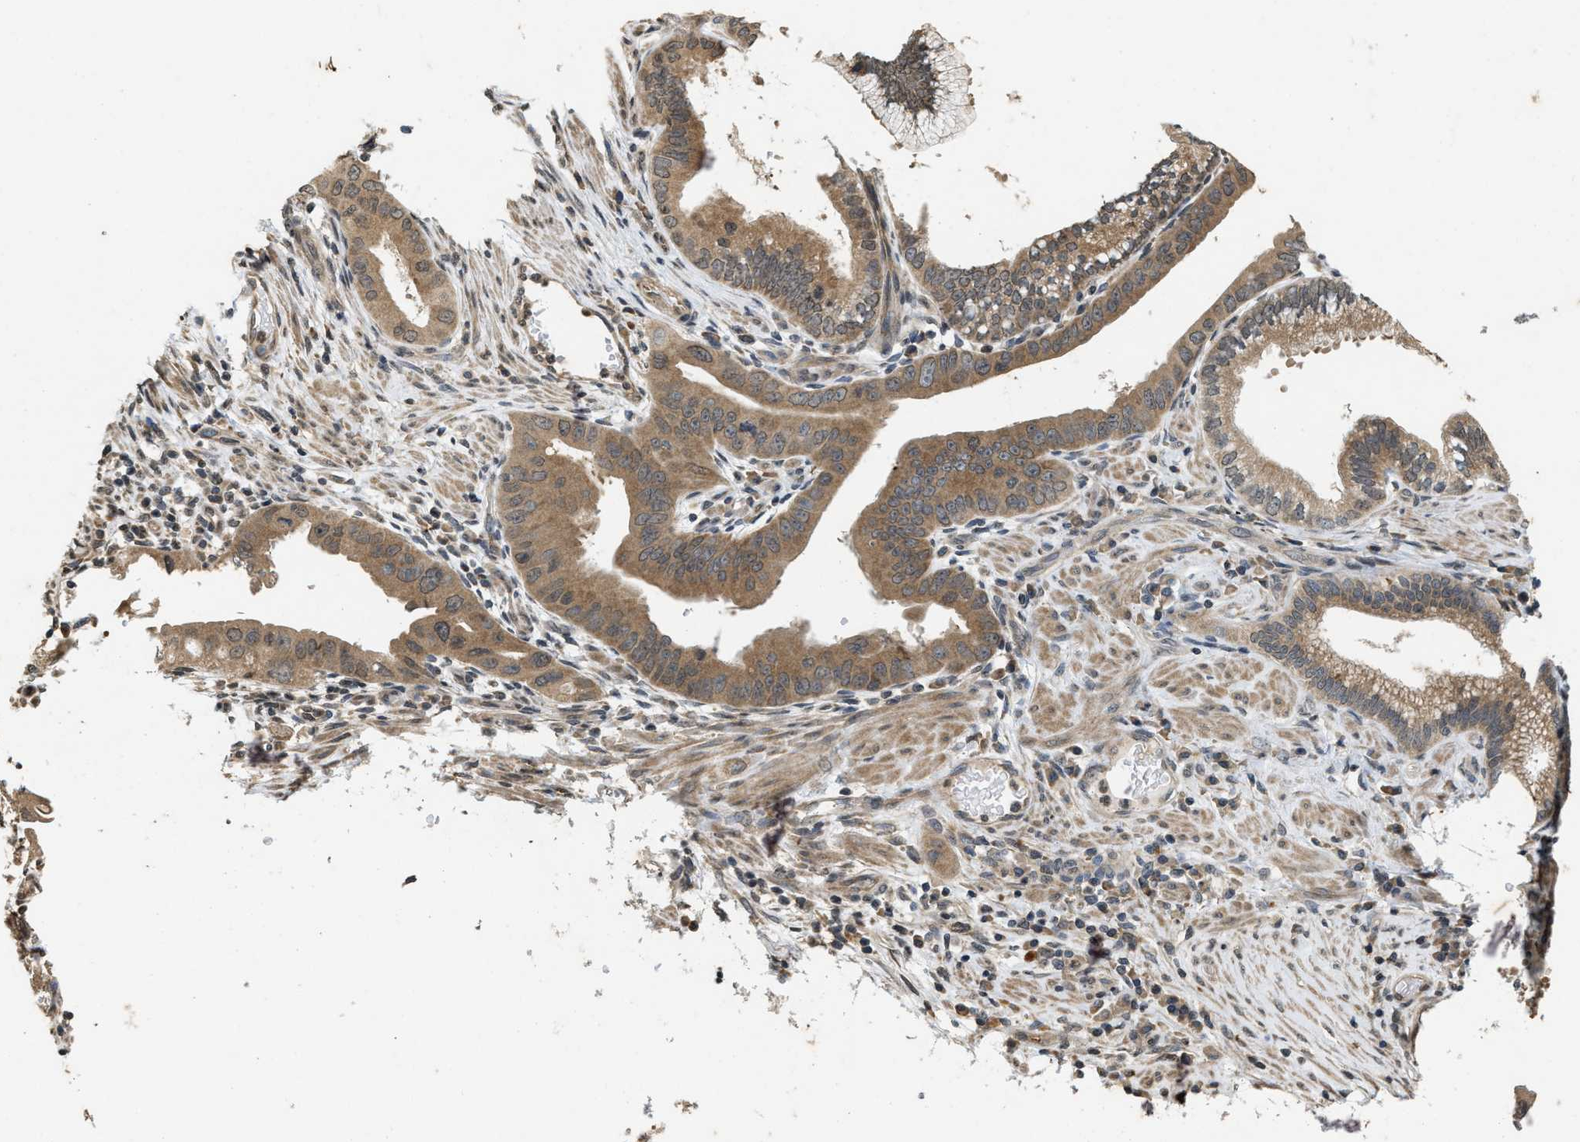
{"staining": {"intensity": "moderate", "quantity": ">75%", "location": "cytoplasmic/membranous"}, "tissue": "pancreatic cancer", "cell_type": "Tumor cells", "image_type": "cancer", "snomed": [{"axis": "morphology", "description": "Normal tissue, NOS"}, {"axis": "topography", "description": "Lymph node"}], "caption": "Immunohistochemical staining of pancreatic cancer displays moderate cytoplasmic/membranous protein staining in about >75% of tumor cells. (DAB IHC, brown staining for protein, blue staining for nuclei).", "gene": "KIF21A", "patient": {"sex": "male", "age": 50}}